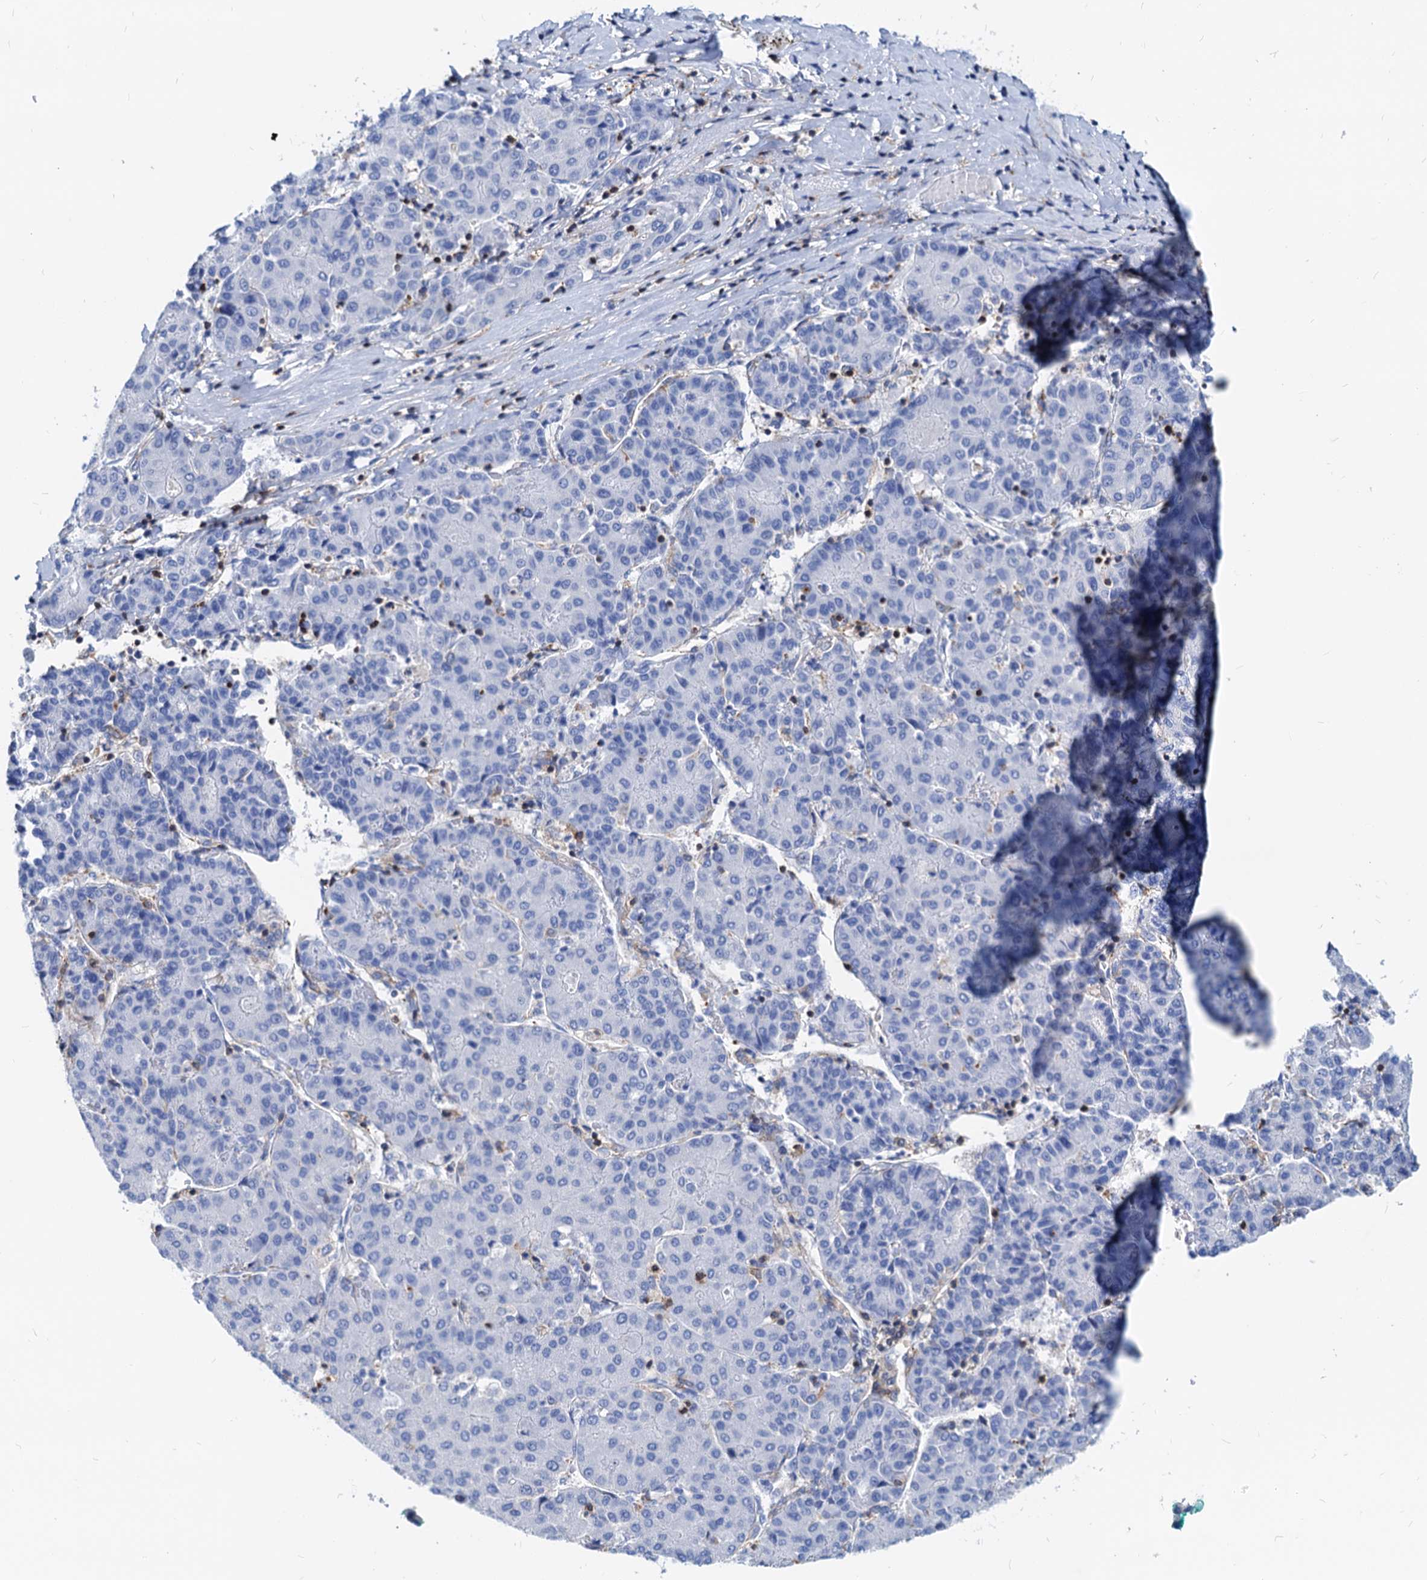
{"staining": {"intensity": "negative", "quantity": "none", "location": "none"}, "tissue": "liver cancer", "cell_type": "Tumor cells", "image_type": "cancer", "snomed": [{"axis": "morphology", "description": "Carcinoma, Hepatocellular, NOS"}, {"axis": "topography", "description": "Liver"}], "caption": "Immunohistochemical staining of liver cancer displays no significant expression in tumor cells.", "gene": "LCP2", "patient": {"sex": "male", "age": 65}}